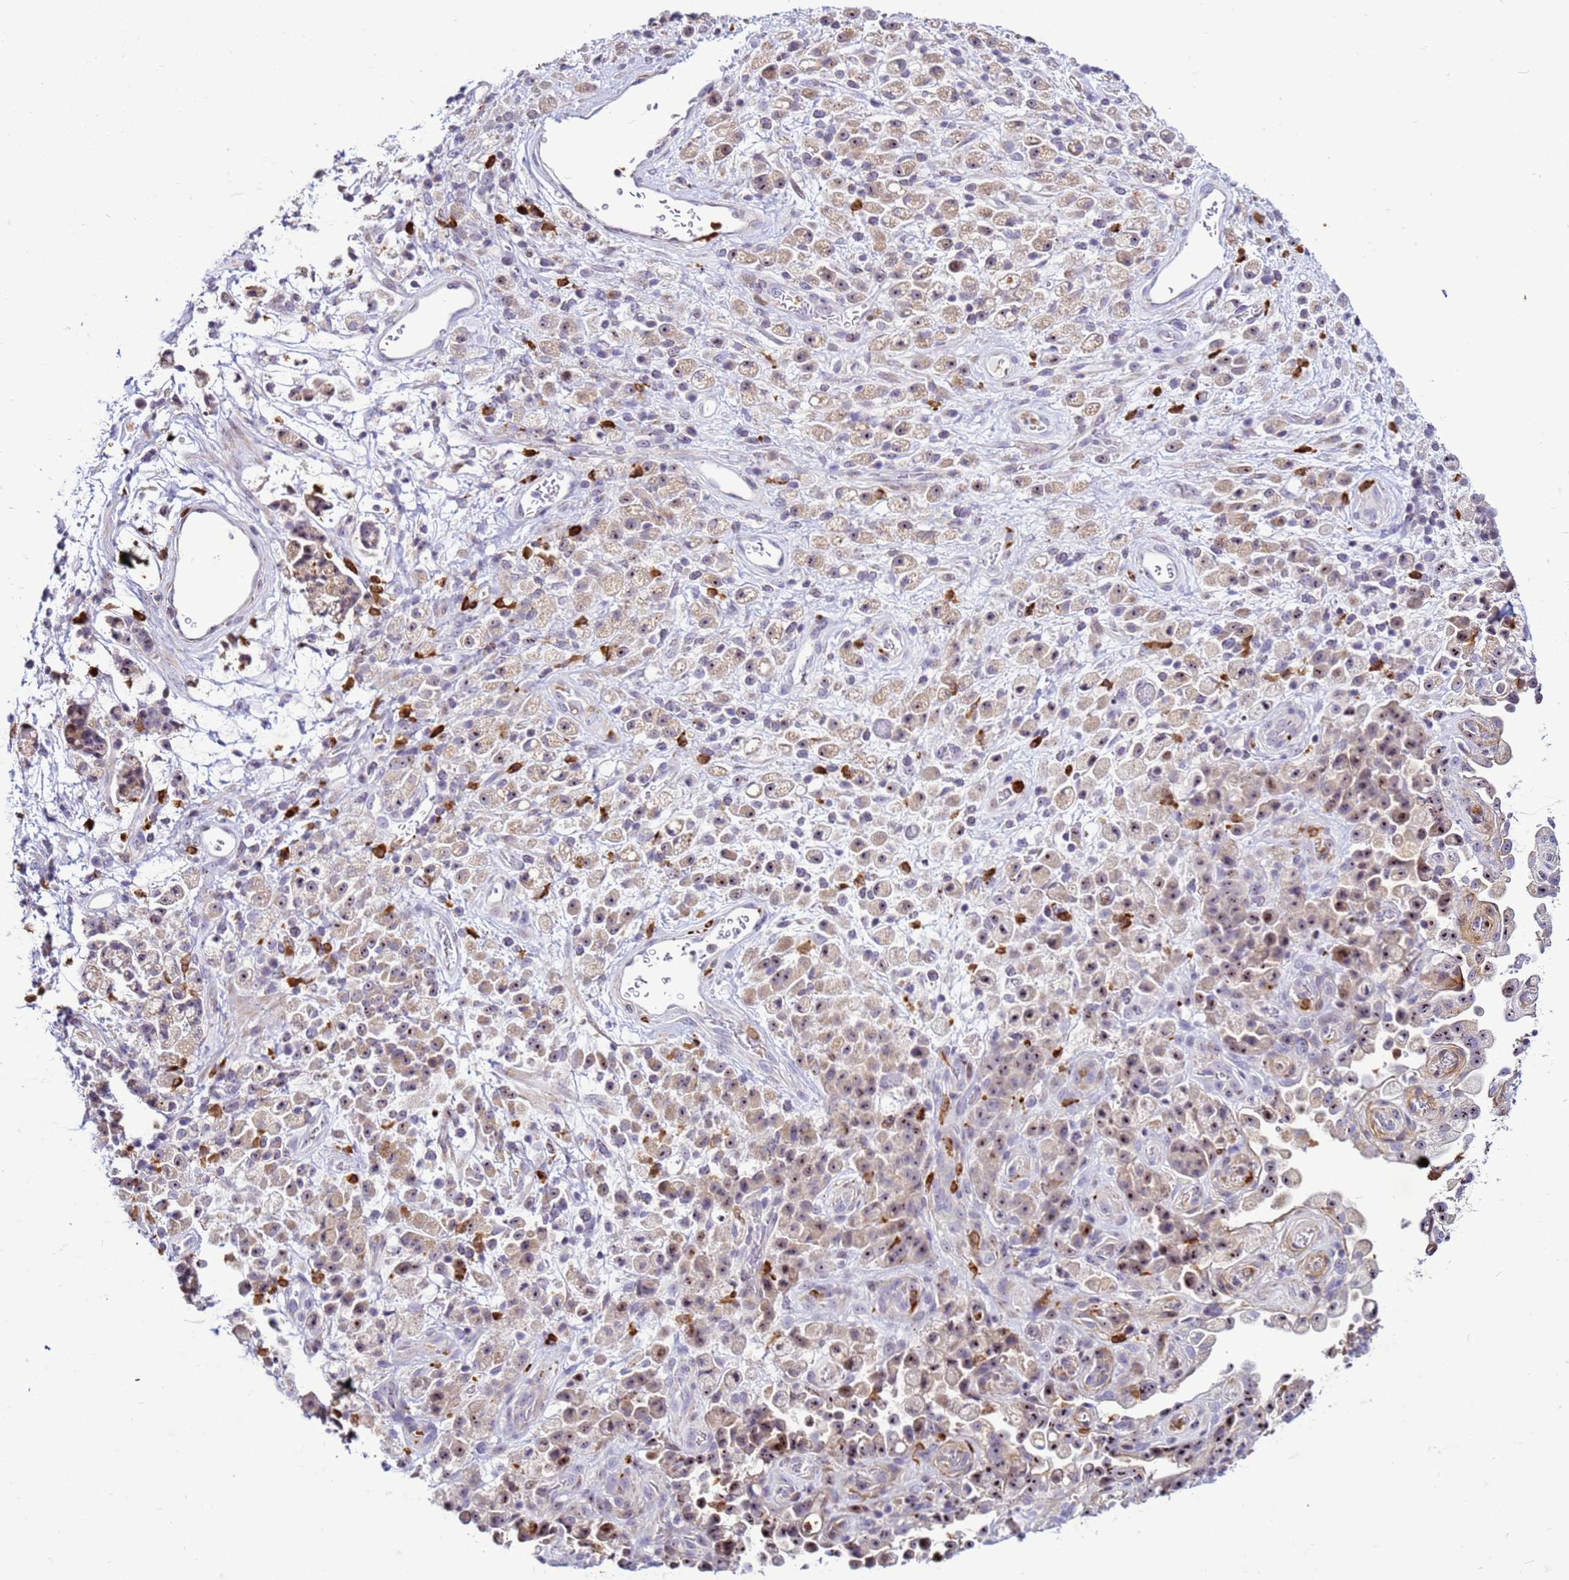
{"staining": {"intensity": "moderate", "quantity": ">75%", "location": "cytoplasmic/membranous,nuclear"}, "tissue": "stomach cancer", "cell_type": "Tumor cells", "image_type": "cancer", "snomed": [{"axis": "morphology", "description": "Adenocarcinoma, NOS"}, {"axis": "topography", "description": "Stomach"}], "caption": "Stomach cancer (adenocarcinoma) tissue reveals moderate cytoplasmic/membranous and nuclear expression in approximately >75% of tumor cells (Stains: DAB in brown, nuclei in blue, Microscopy: brightfield microscopy at high magnification).", "gene": "VPS4B", "patient": {"sex": "female", "age": 60}}